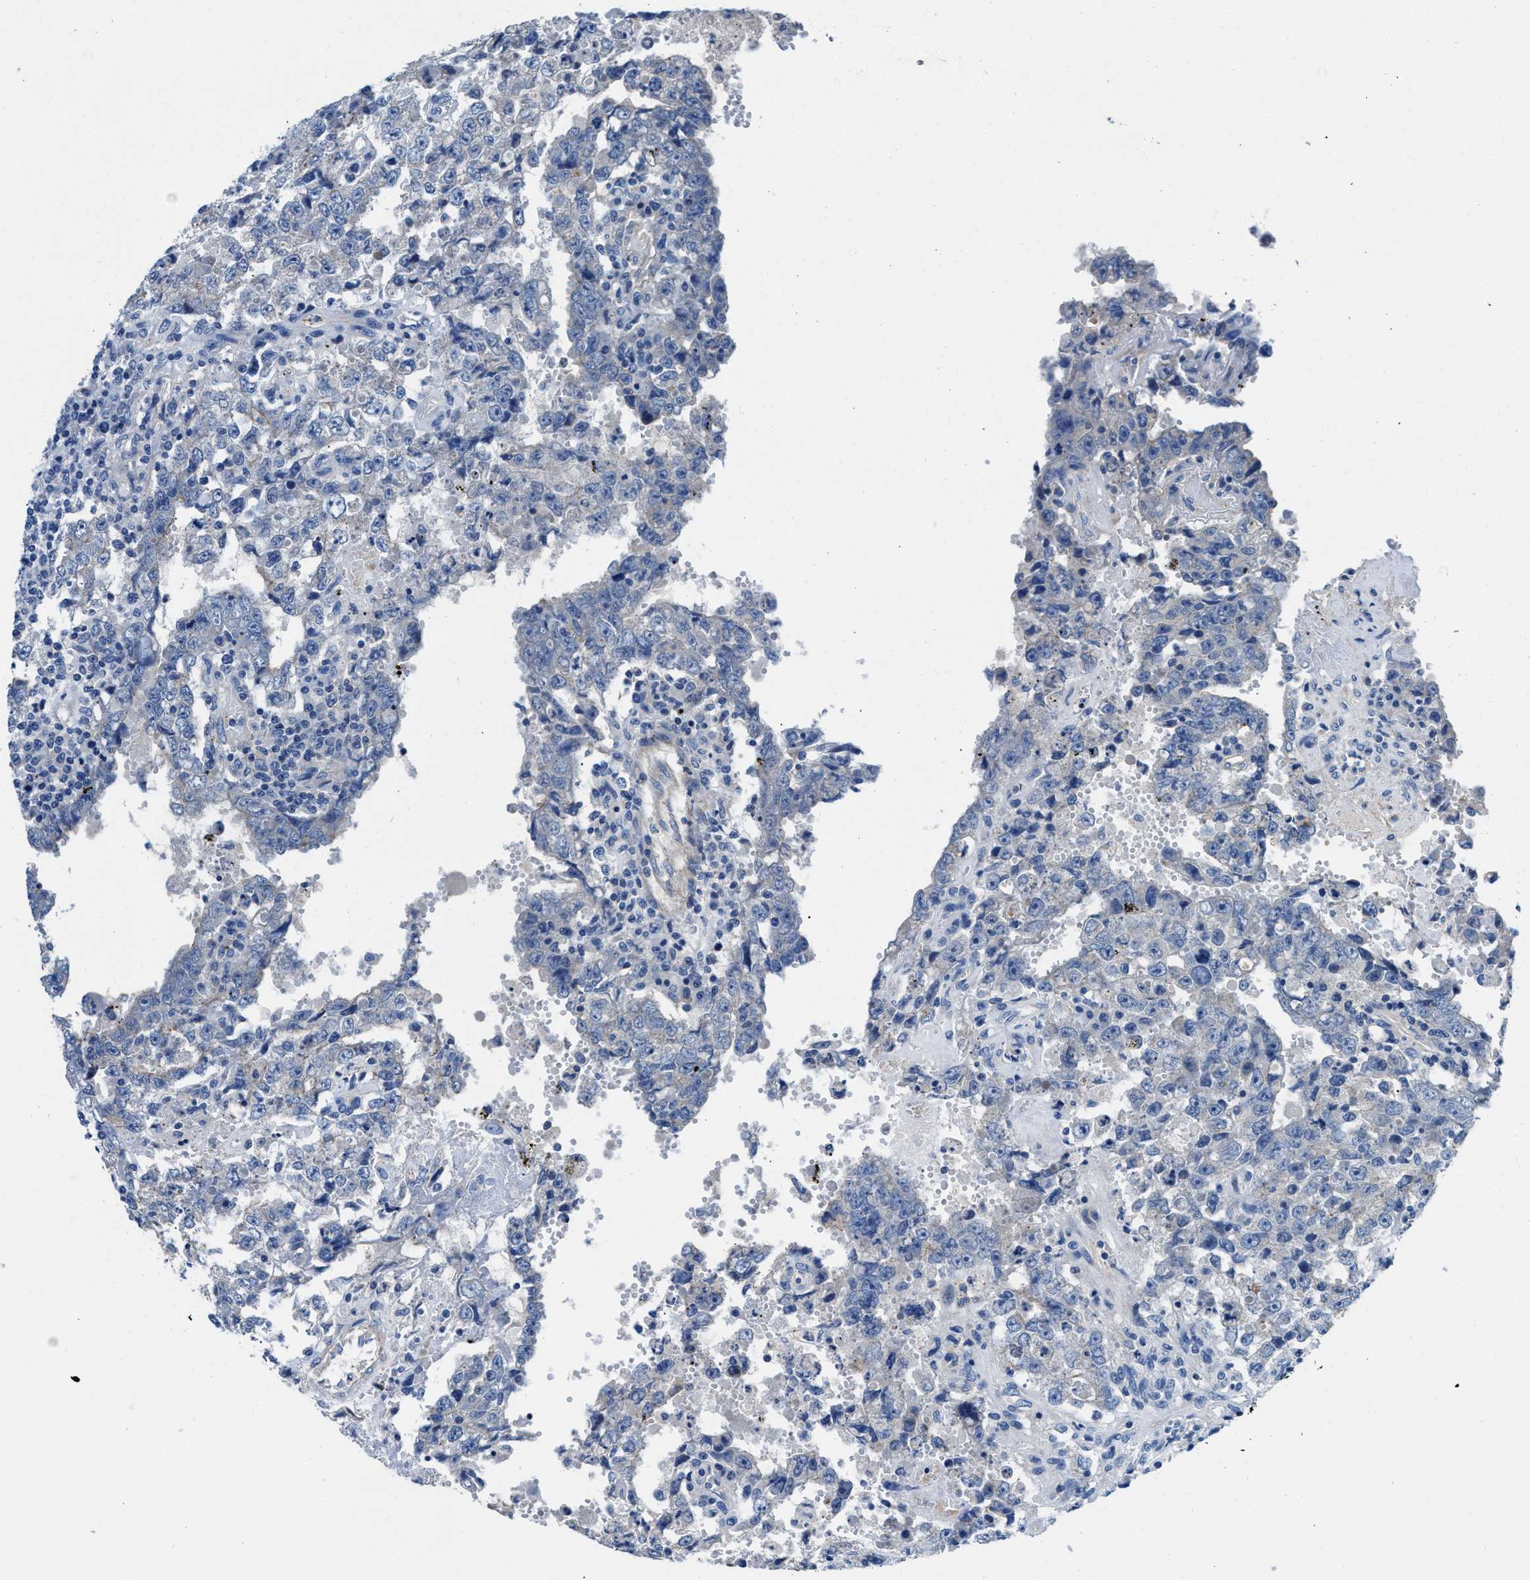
{"staining": {"intensity": "negative", "quantity": "none", "location": "none"}, "tissue": "testis cancer", "cell_type": "Tumor cells", "image_type": "cancer", "snomed": [{"axis": "morphology", "description": "Carcinoma, Embryonal, NOS"}, {"axis": "topography", "description": "Testis"}], "caption": "This is an immunohistochemistry histopathology image of human testis cancer (embryonal carcinoma). There is no positivity in tumor cells.", "gene": "PARG", "patient": {"sex": "male", "age": 26}}